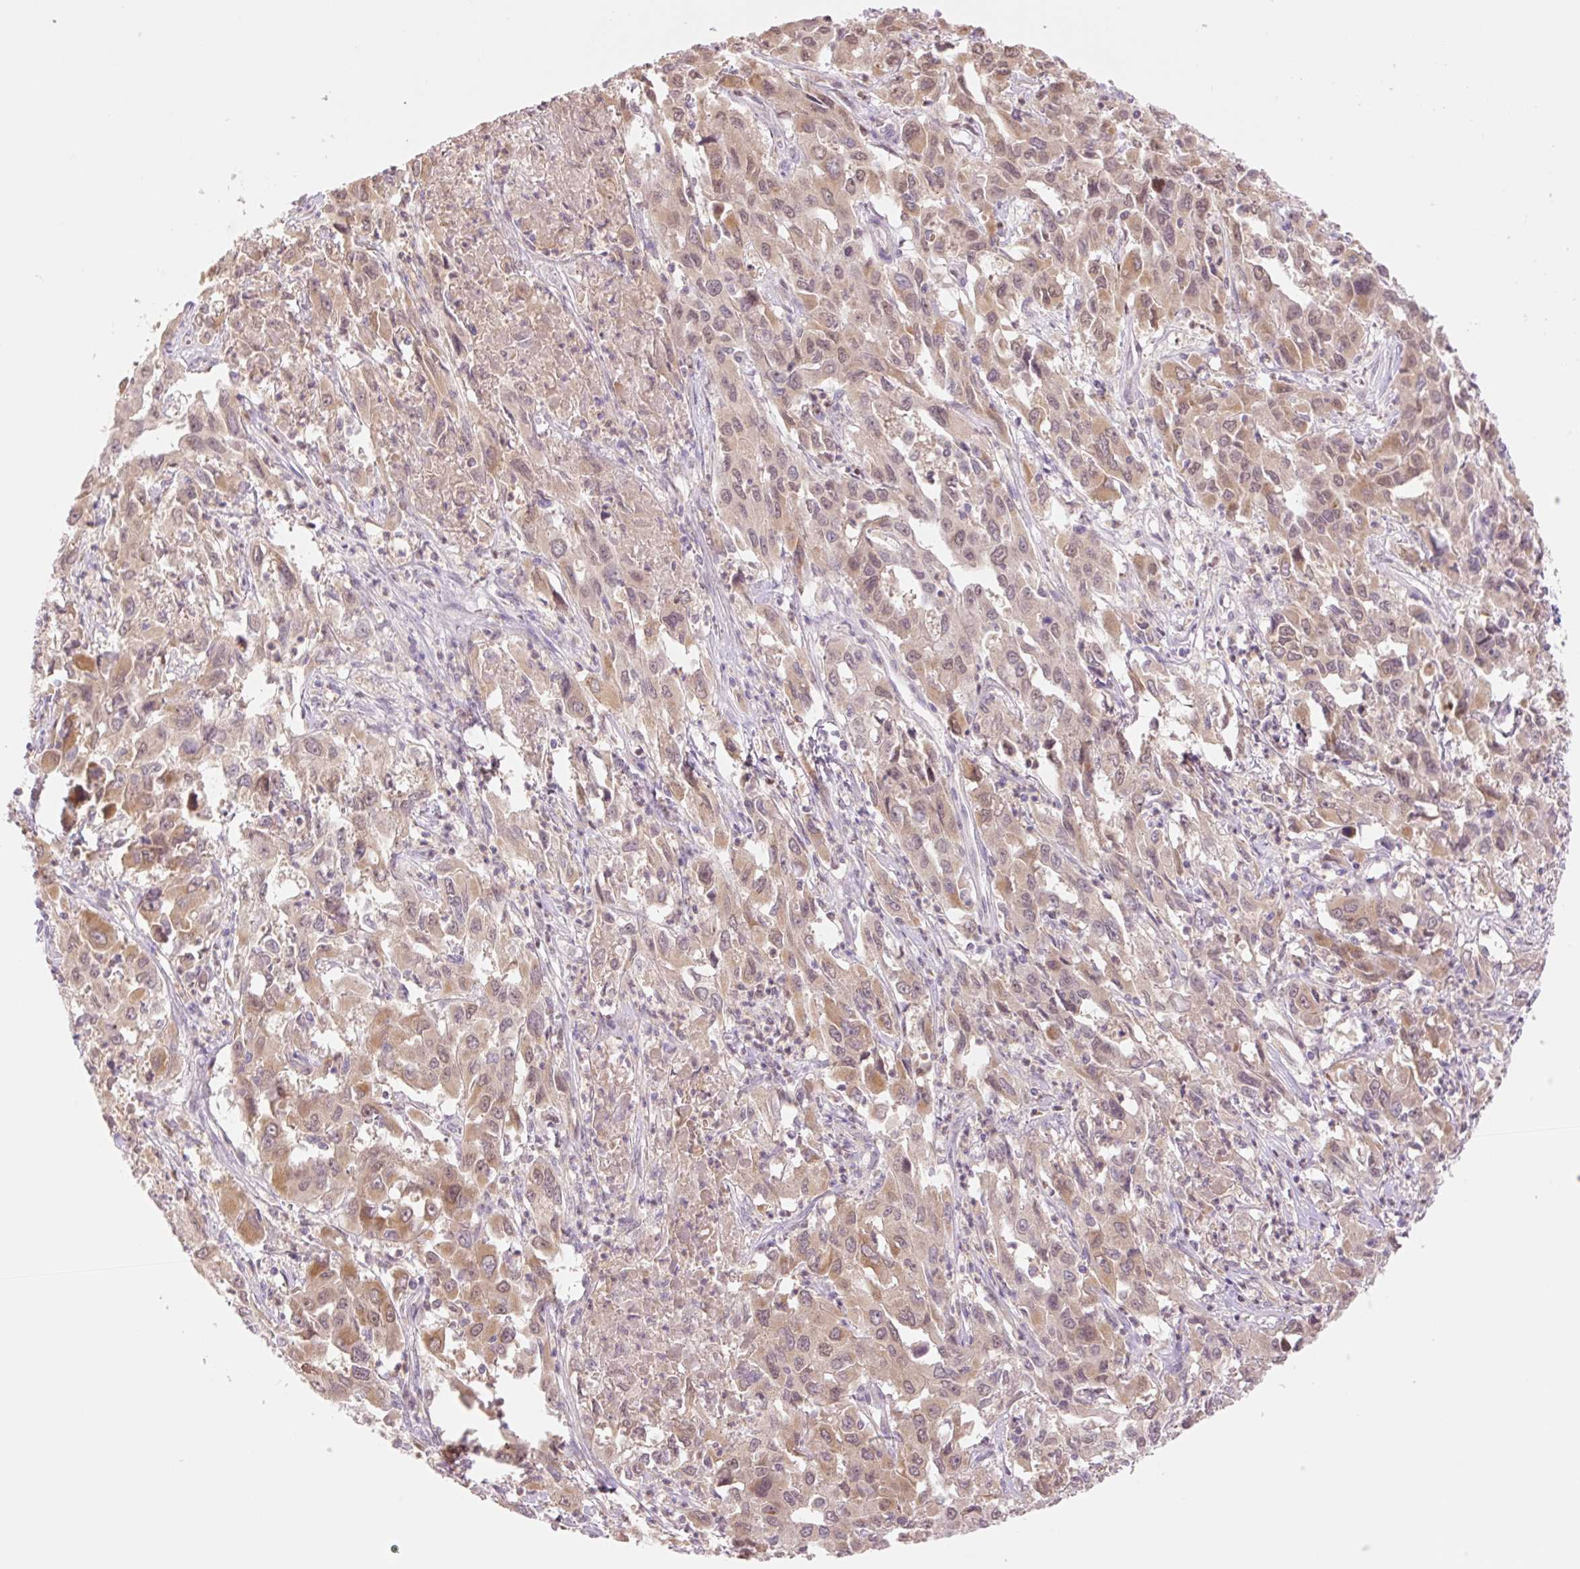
{"staining": {"intensity": "moderate", "quantity": ">75%", "location": "cytoplasmic/membranous,nuclear"}, "tissue": "liver cancer", "cell_type": "Tumor cells", "image_type": "cancer", "snomed": [{"axis": "morphology", "description": "Carcinoma, Hepatocellular, NOS"}, {"axis": "topography", "description": "Liver"}], "caption": "Tumor cells reveal moderate cytoplasmic/membranous and nuclear staining in approximately >75% of cells in liver hepatocellular carcinoma.", "gene": "HEBP1", "patient": {"sex": "male", "age": 63}}